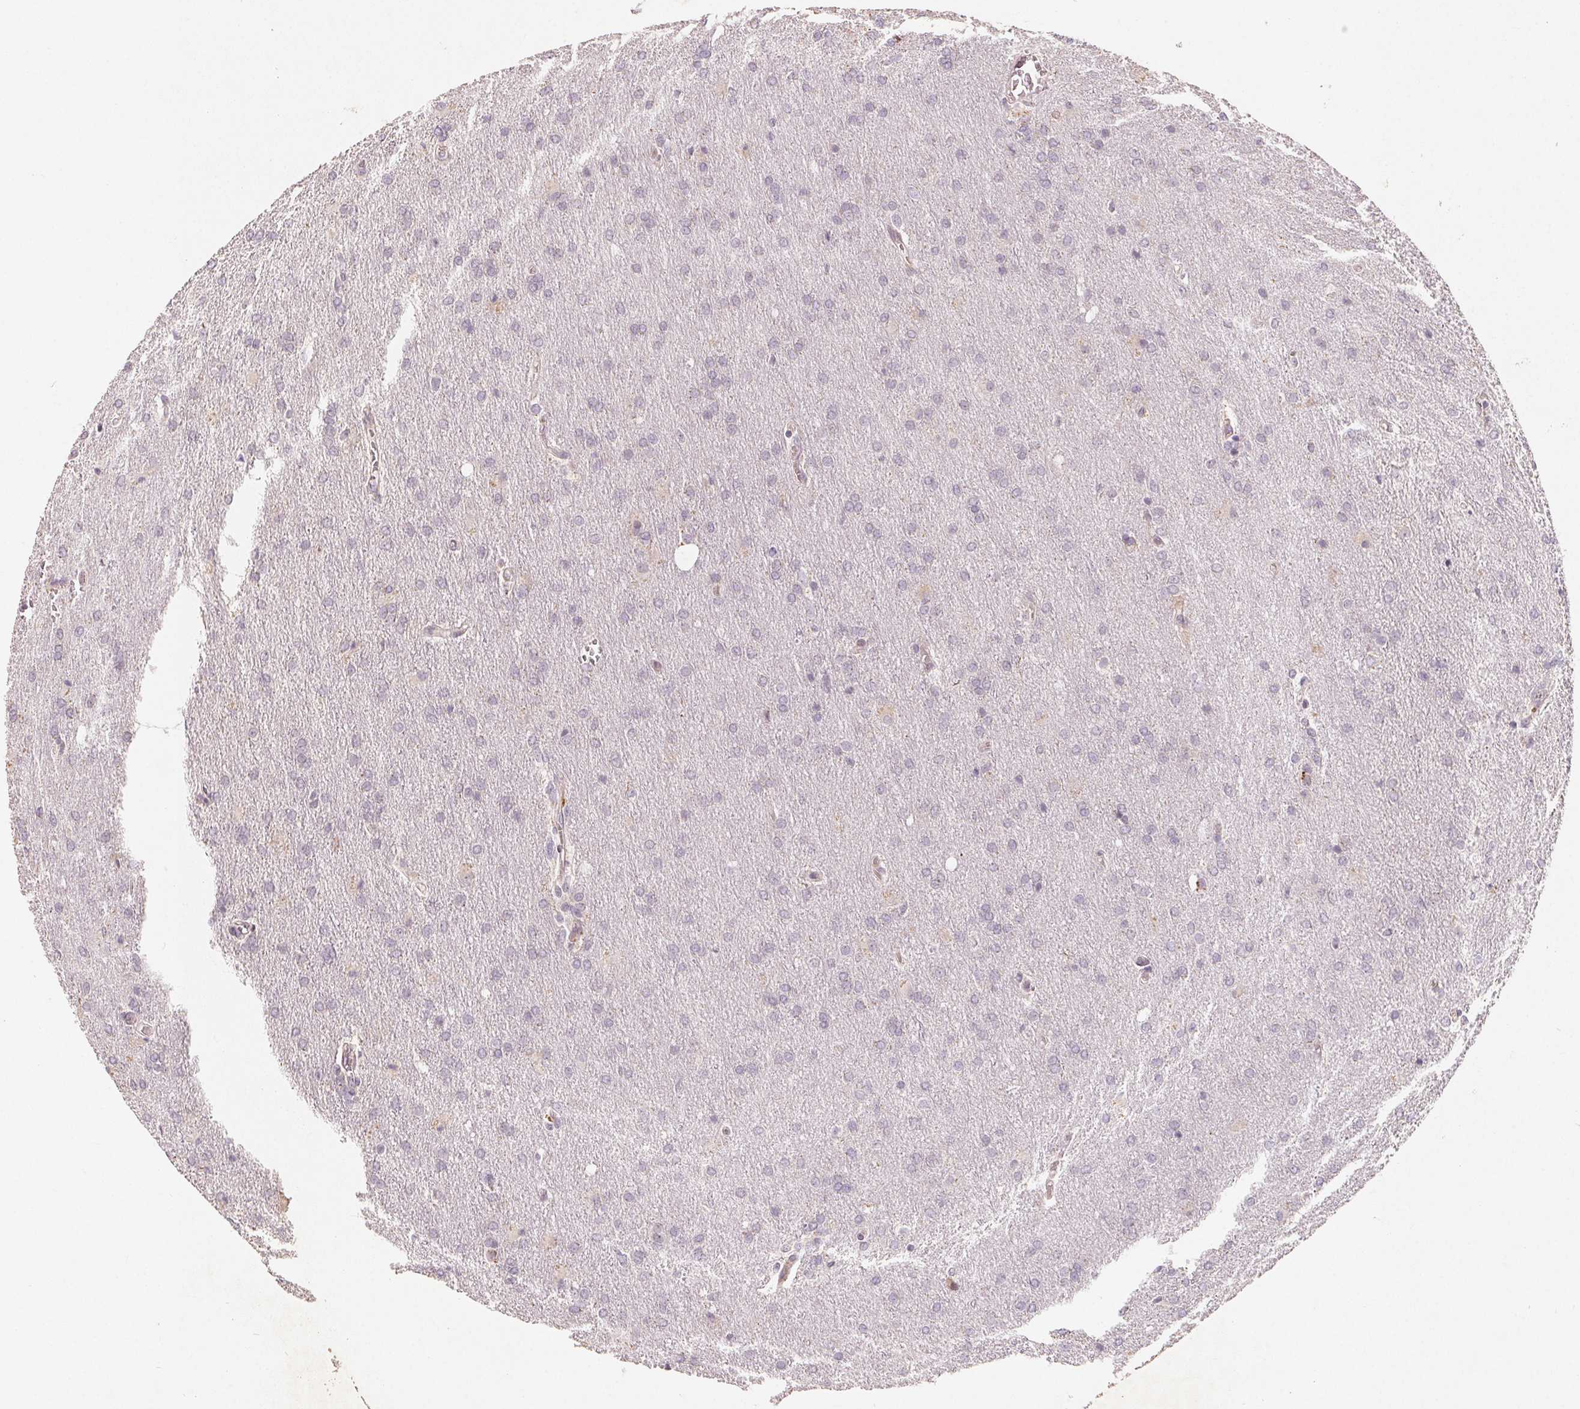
{"staining": {"intensity": "negative", "quantity": "none", "location": "none"}, "tissue": "glioma", "cell_type": "Tumor cells", "image_type": "cancer", "snomed": [{"axis": "morphology", "description": "Glioma, malignant, High grade"}, {"axis": "topography", "description": "Brain"}], "caption": "The immunohistochemistry image has no significant positivity in tumor cells of glioma tissue.", "gene": "TMSB15B", "patient": {"sex": "male", "age": 68}}